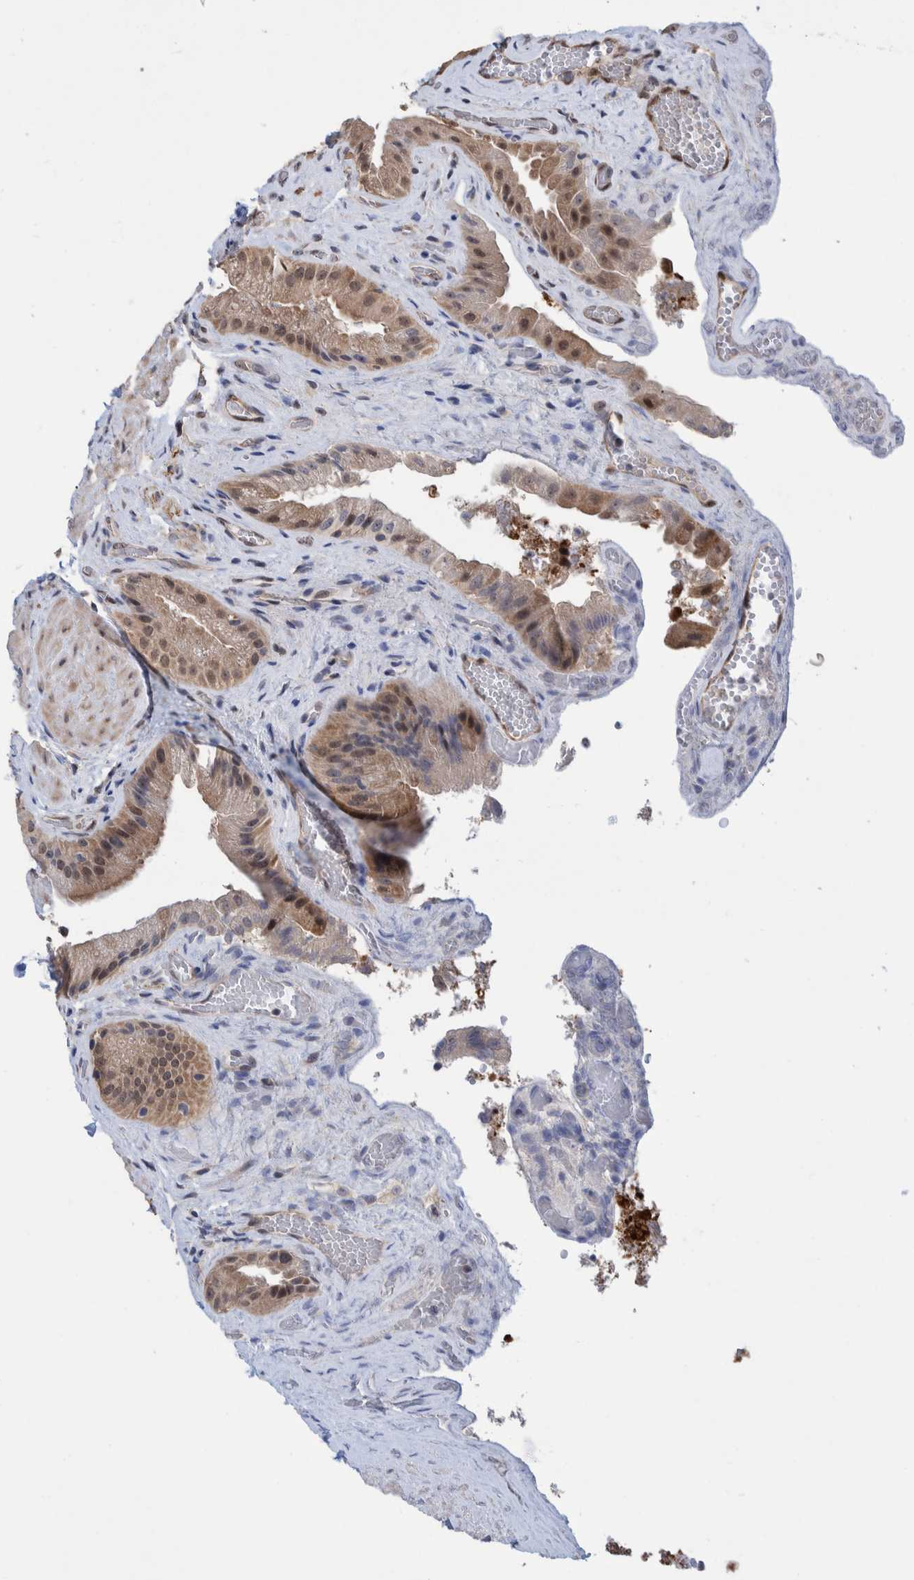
{"staining": {"intensity": "moderate", "quantity": ">75%", "location": "cytoplasmic/membranous,nuclear"}, "tissue": "gallbladder", "cell_type": "Glandular cells", "image_type": "normal", "snomed": [{"axis": "morphology", "description": "Normal tissue, NOS"}, {"axis": "topography", "description": "Gallbladder"}], "caption": "The image reveals staining of unremarkable gallbladder, revealing moderate cytoplasmic/membranous,nuclear protein staining (brown color) within glandular cells. (brown staining indicates protein expression, while blue staining denotes nuclei).", "gene": "PLPBP", "patient": {"sex": "male", "age": 49}}